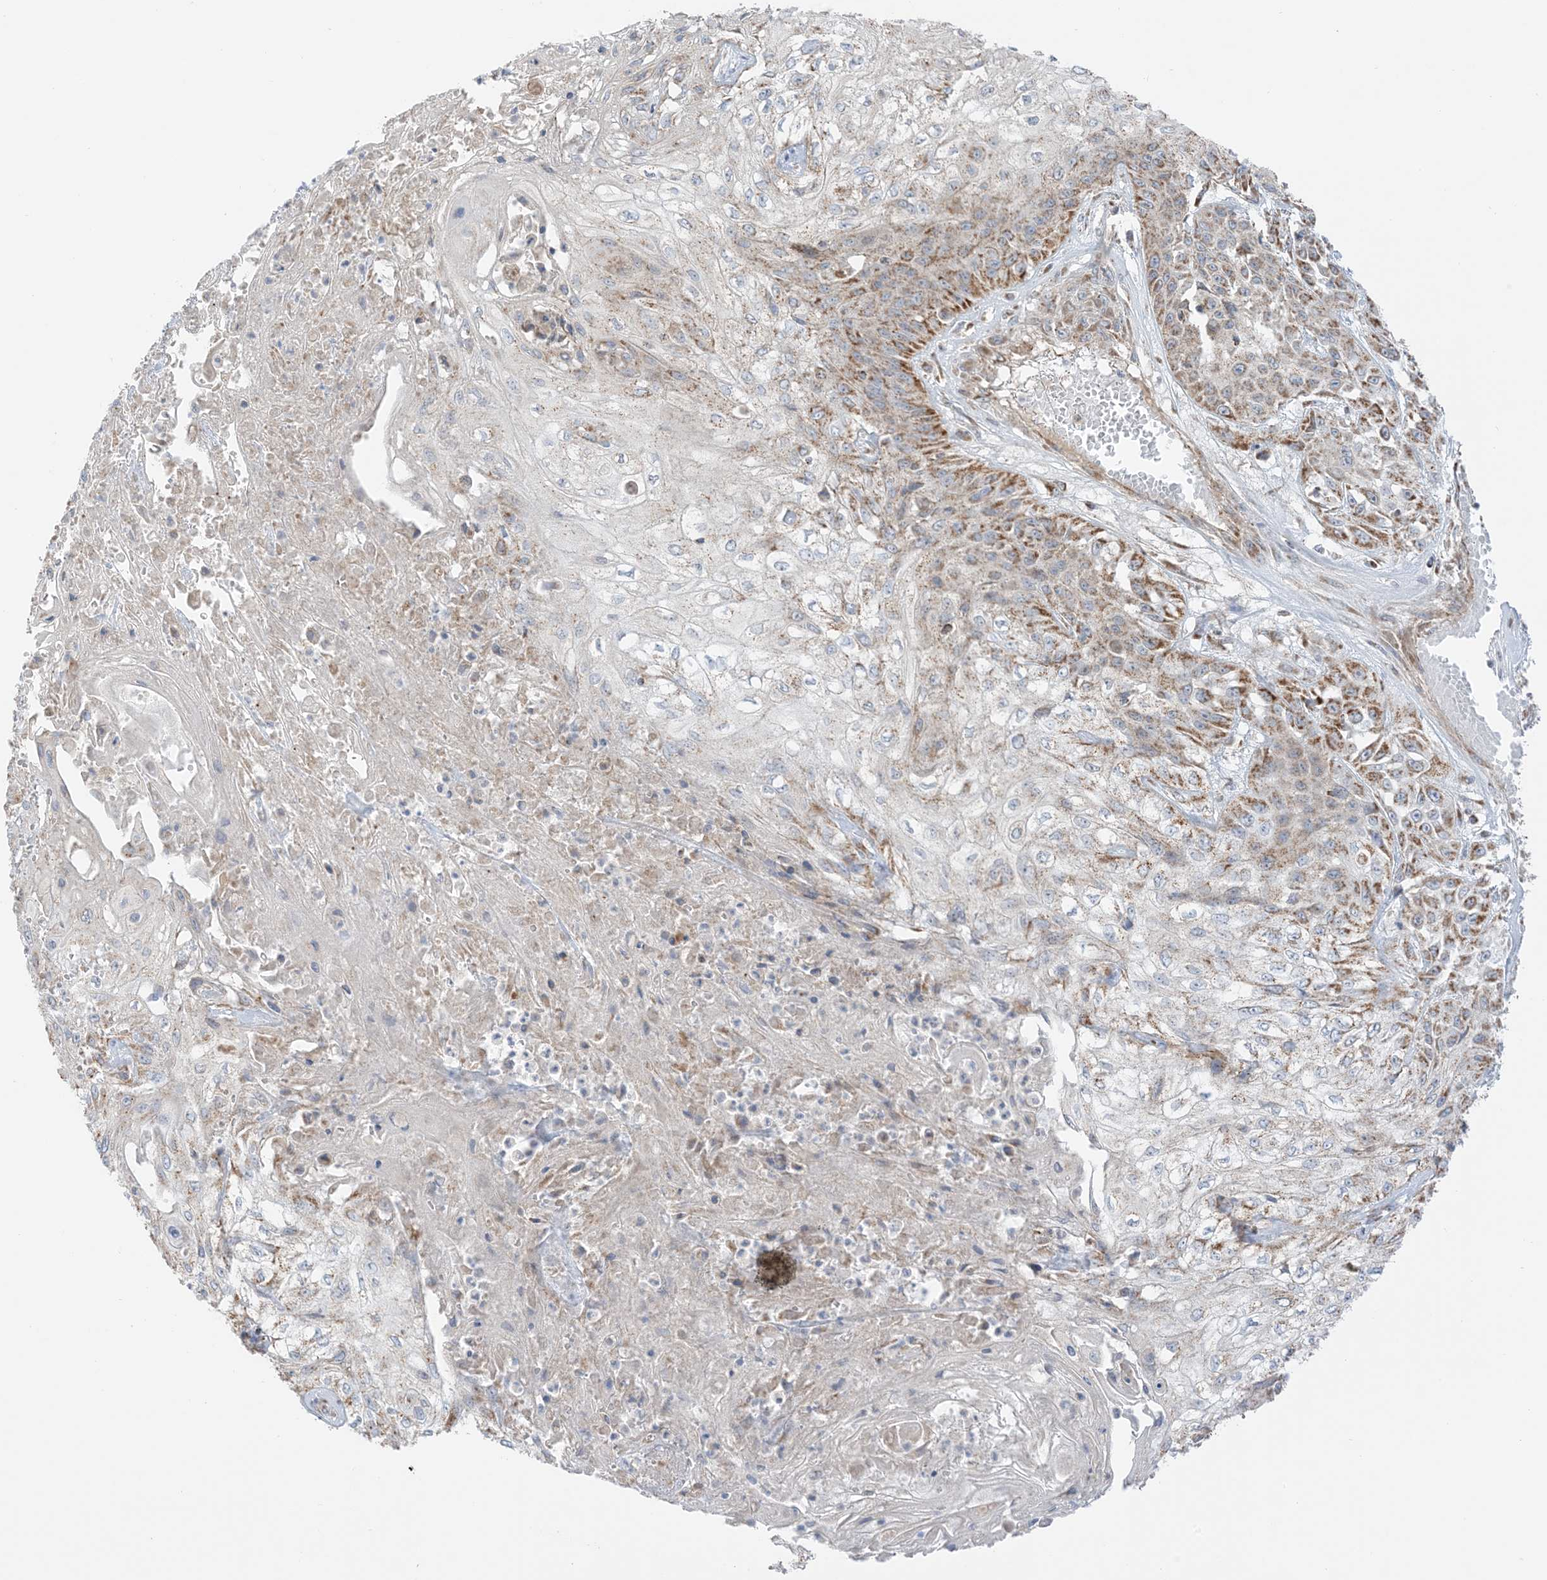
{"staining": {"intensity": "moderate", "quantity": "25%-75%", "location": "cytoplasmic/membranous"}, "tissue": "skin cancer", "cell_type": "Tumor cells", "image_type": "cancer", "snomed": [{"axis": "morphology", "description": "Squamous cell carcinoma, NOS"}, {"axis": "morphology", "description": "Squamous cell carcinoma, metastatic, NOS"}, {"axis": "topography", "description": "Skin"}, {"axis": "topography", "description": "Lymph node"}], "caption": "A medium amount of moderate cytoplasmic/membranous positivity is appreciated in about 25%-75% of tumor cells in skin cancer (metastatic squamous cell carcinoma) tissue. Nuclei are stained in blue.", "gene": "SLC25A12", "patient": {"sex": "male", "age": 75}}